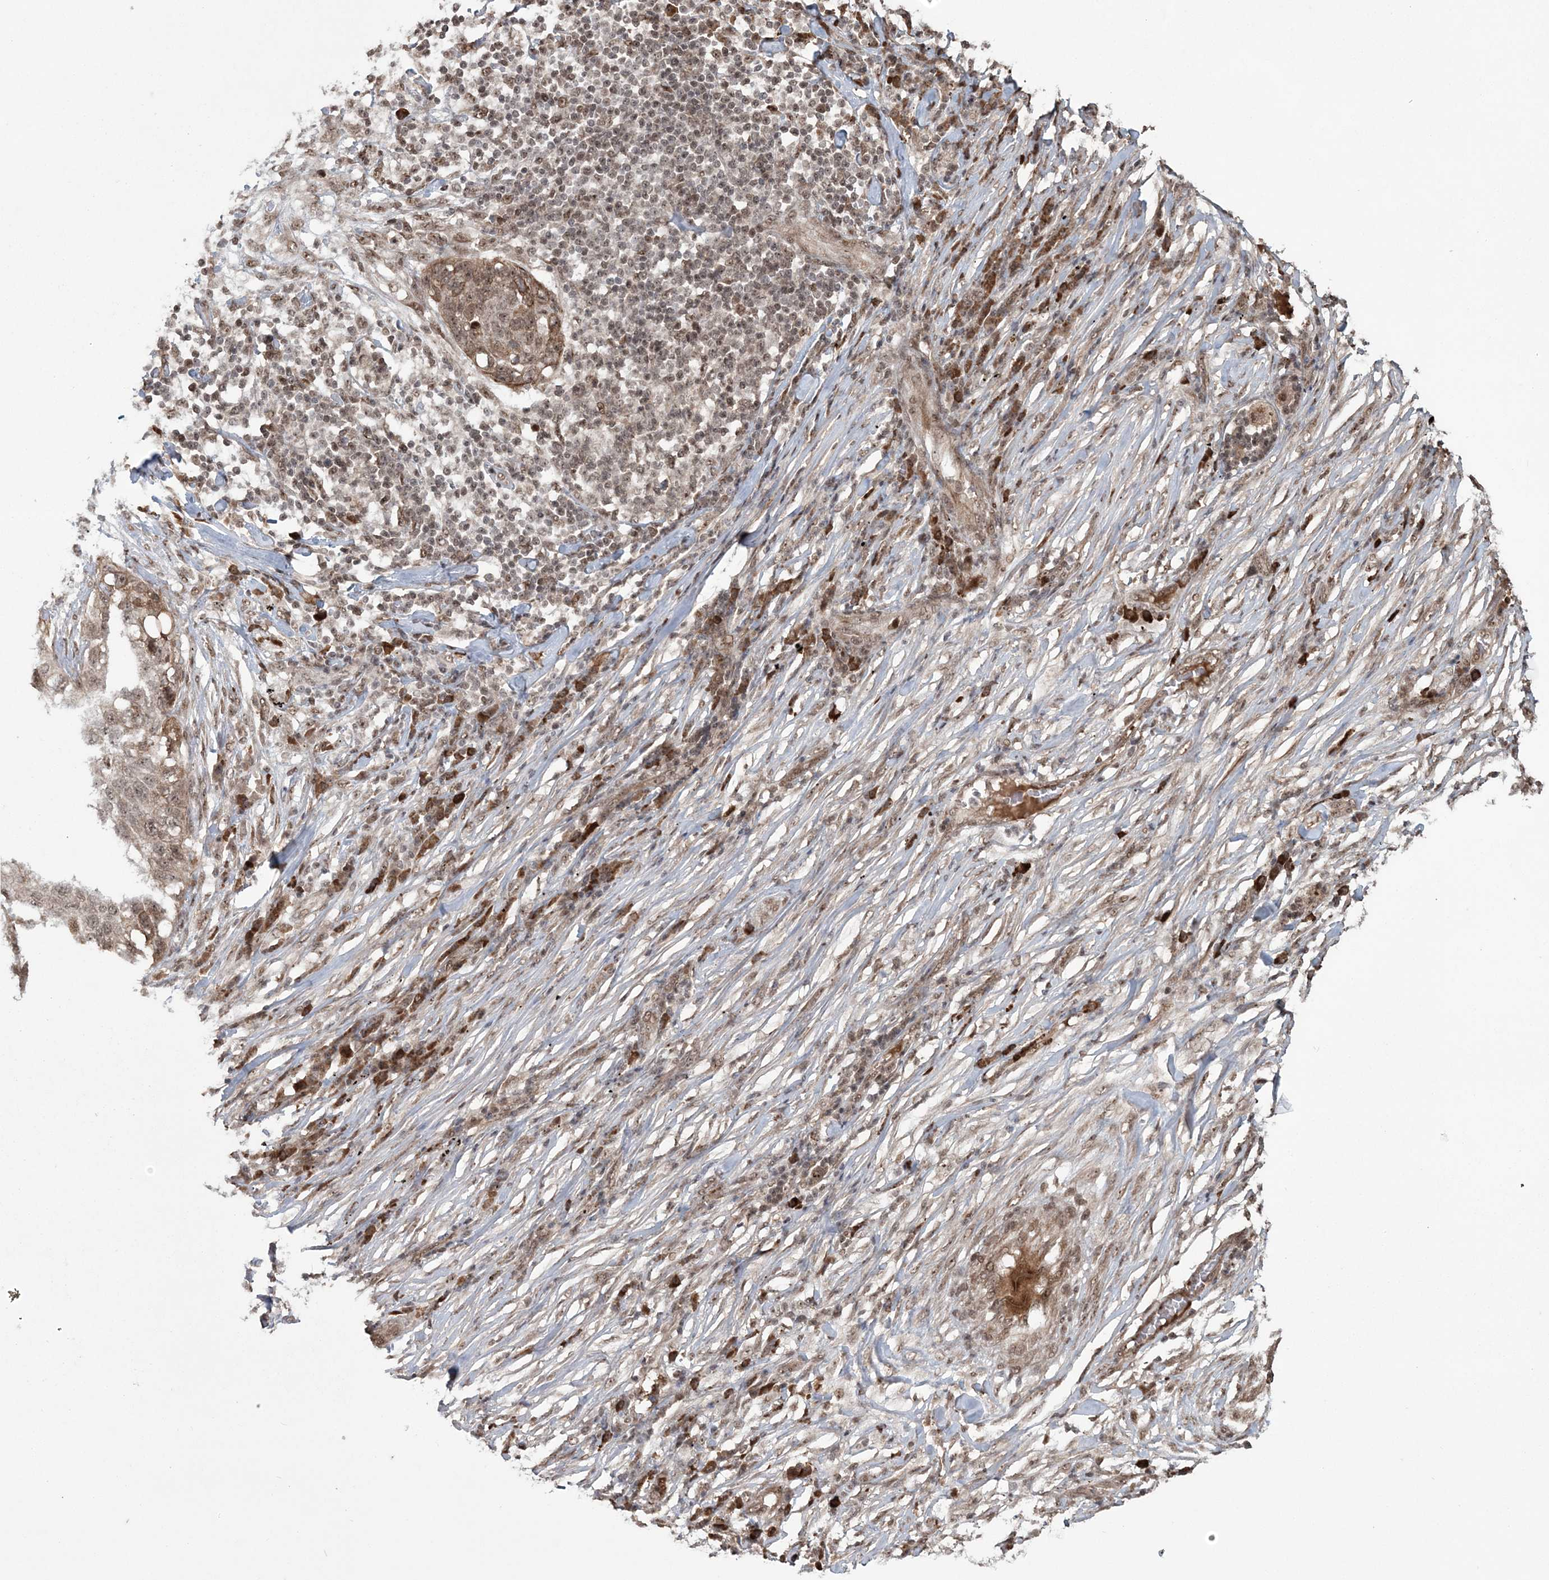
{"staining": {"intensity": "moderate", "quantity": ">75%", "location": "cytoplasmic/membranous,nuclear"}, "tissue": "lung cancer", "cell_type": "Tumor cells", "image_type": "cancer", "snomed": [{"axis": "morphology", "description": "Squamous cell carcinoma, NOS"}, {"axis": "topography", "description": "Lung"}], "caption": "A histopathology image of lung cancer (squamous cell carcinoma) stained for a protein demonstrates moderate cytoplasmic/membranous and nuclear brown staining in tumor cells.", "gene": "EPB41L4A", "patient": {"sex": "female", "age": 63}}